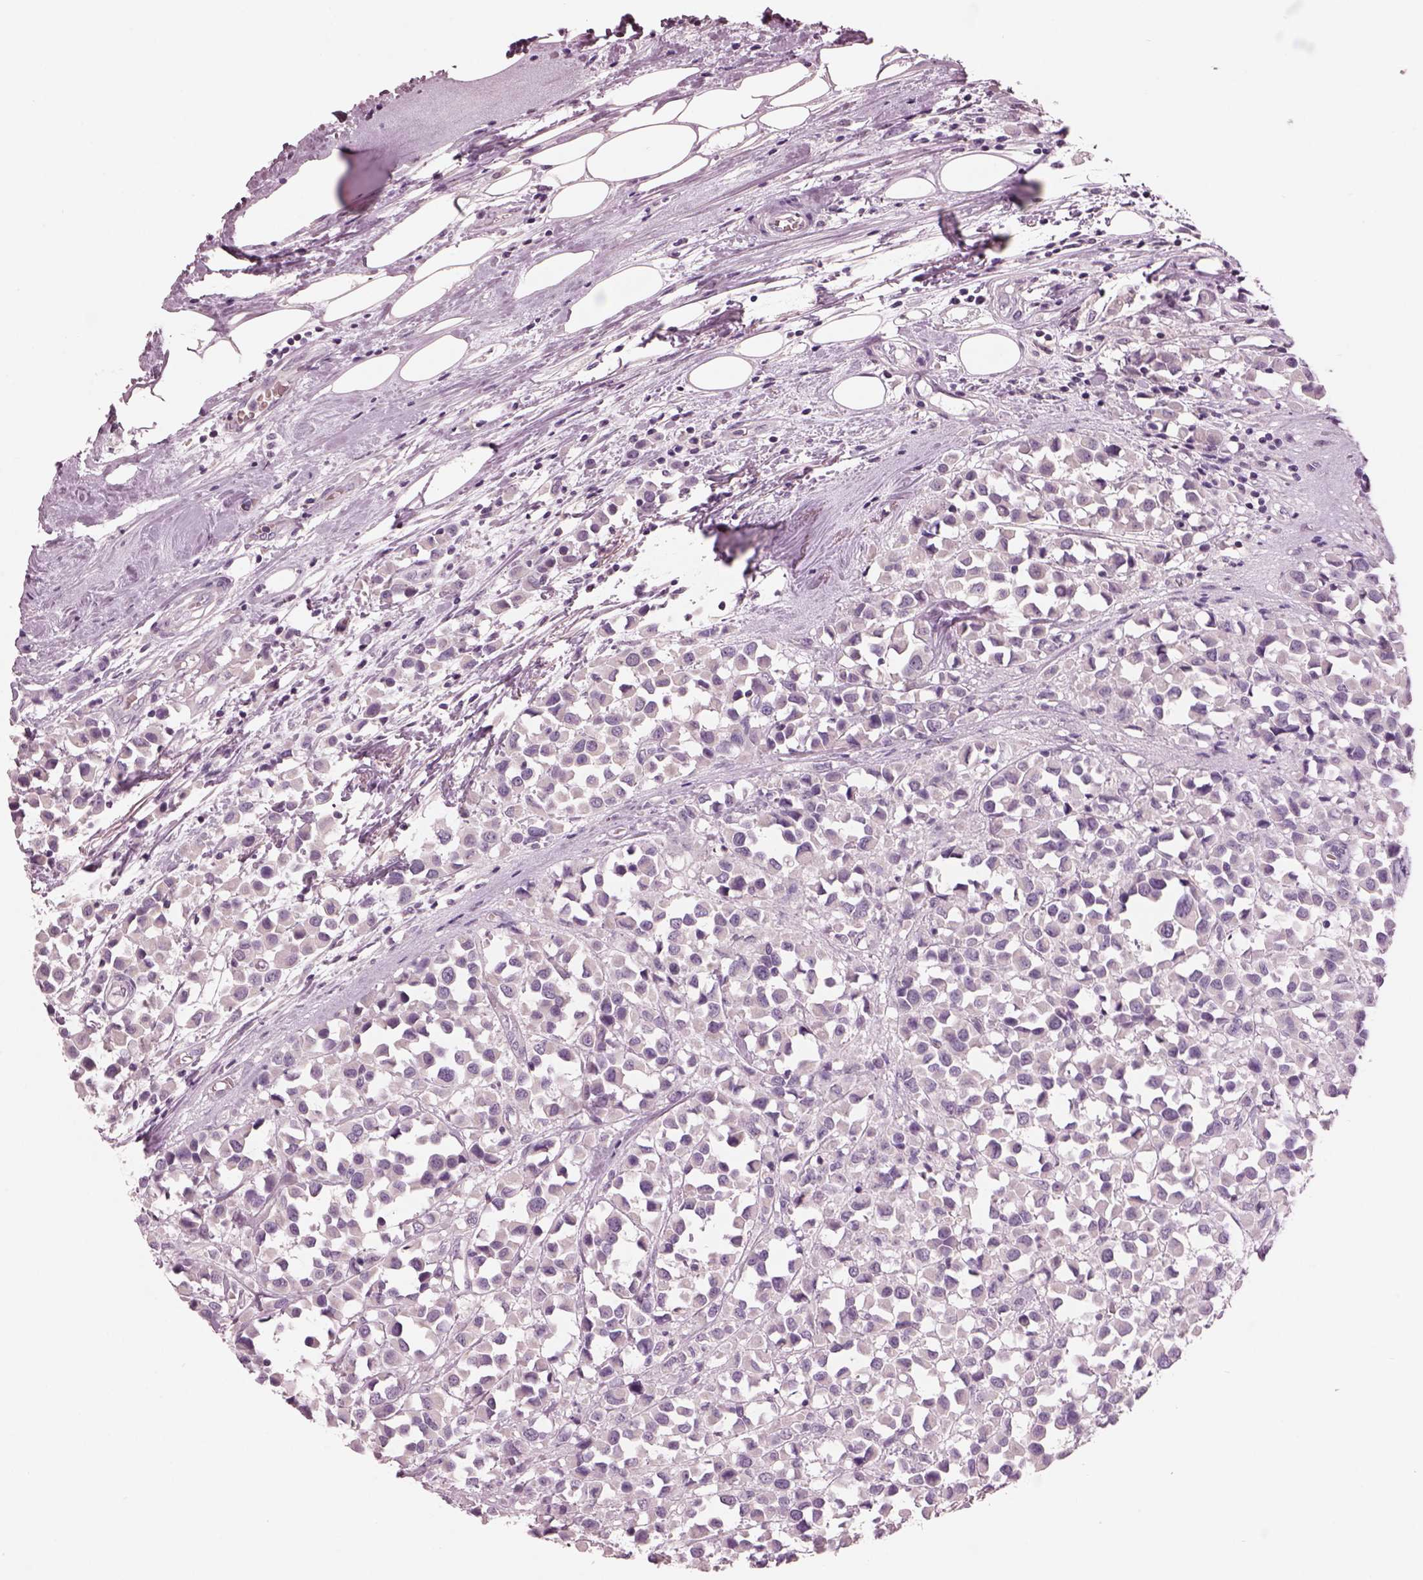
{"staining": {"intensity": "negative", "quantity": "none", "location": "none"}, "tissue": "breast cancer", "cell_type": "Tumor cells", "image_type": "cancer", "snomed": [{"axis": "morphology", "description": "Duct carcinoma"}, {"axis": "topography", "description": "Breast"}], "caption": "There is no significant staining in tumor cells of infiltrating ductal carcinoma (breast). The staining was performed using DAB to visualize the protein expression in brown, while the nuclei were stained in blue with hematoxylin (Magnification: 20x).", "gene": "PACRG", "patient": {"sex": "female", "age": 61}}